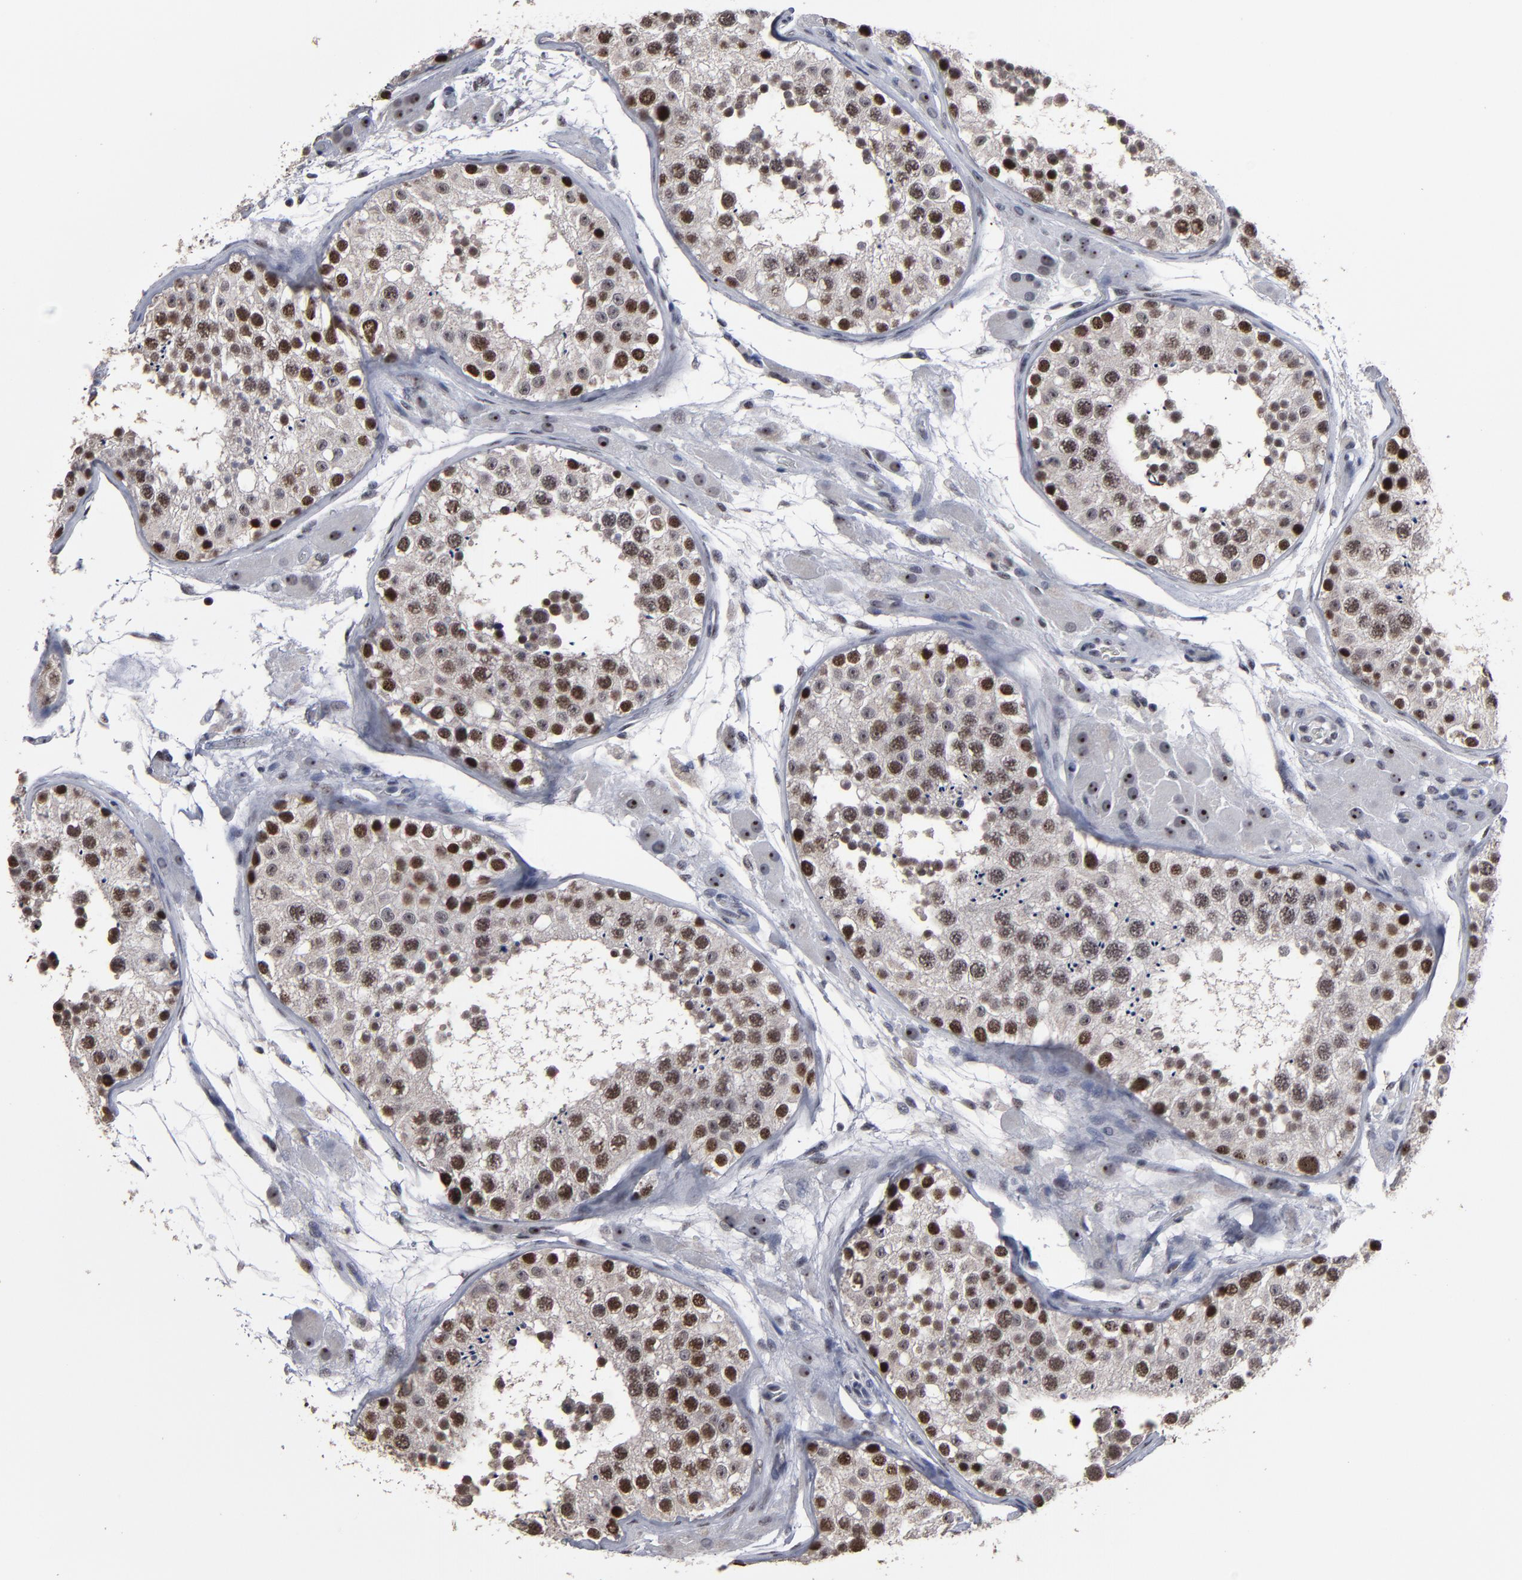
{"staining": {"intensity": "strong", "quantity": ">75%", "location": "cytoplasmic/membranous,nuclear"}, "tissue": "testis", "cell_type": "Cells in seminiferous ducts", "image_type": "normal", "snomed": [{"axis": "morphology", "description": "Normal tissue, NOS"}, {"axis": "topography", "description": "Testis"}], "caption": "Immunohistochemistry (IHC) of benign human testis displays high levels of strong cytoplasmic/membranous,nuclear positivity in about >75% of cells in seminiferous ducts.", "gene": "SSRP1", "patient": {"sex": "male", "age": 26}}